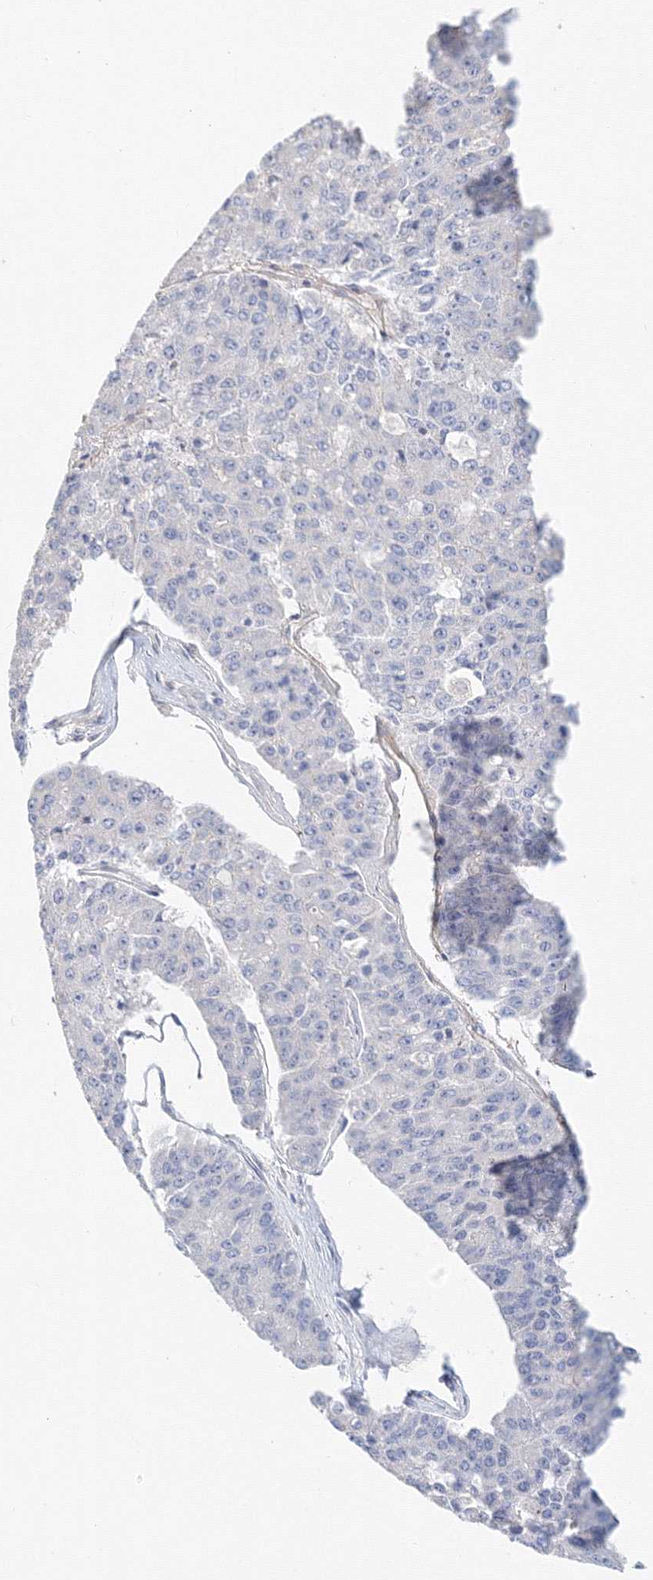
{"staining": {"intensity": "negative", "quantity": "none", "location": "none"}, "tissue": "pancreatic cancer", "cell_type": "Tumor cells", "image_type": "cancer", "snomed": [{"axis": "morphology", "description": "Adenocarcinoma, NOS"}, {"axis": "topography", "description": "Pancreas"}], "caption": "Immunohistochemistry (IHC) of human adenocarcinoma (pancreatic) shows no positivity in tumor cells.", "gene": "MMRN1", "patient": {"sex": "male", "age": 50}}